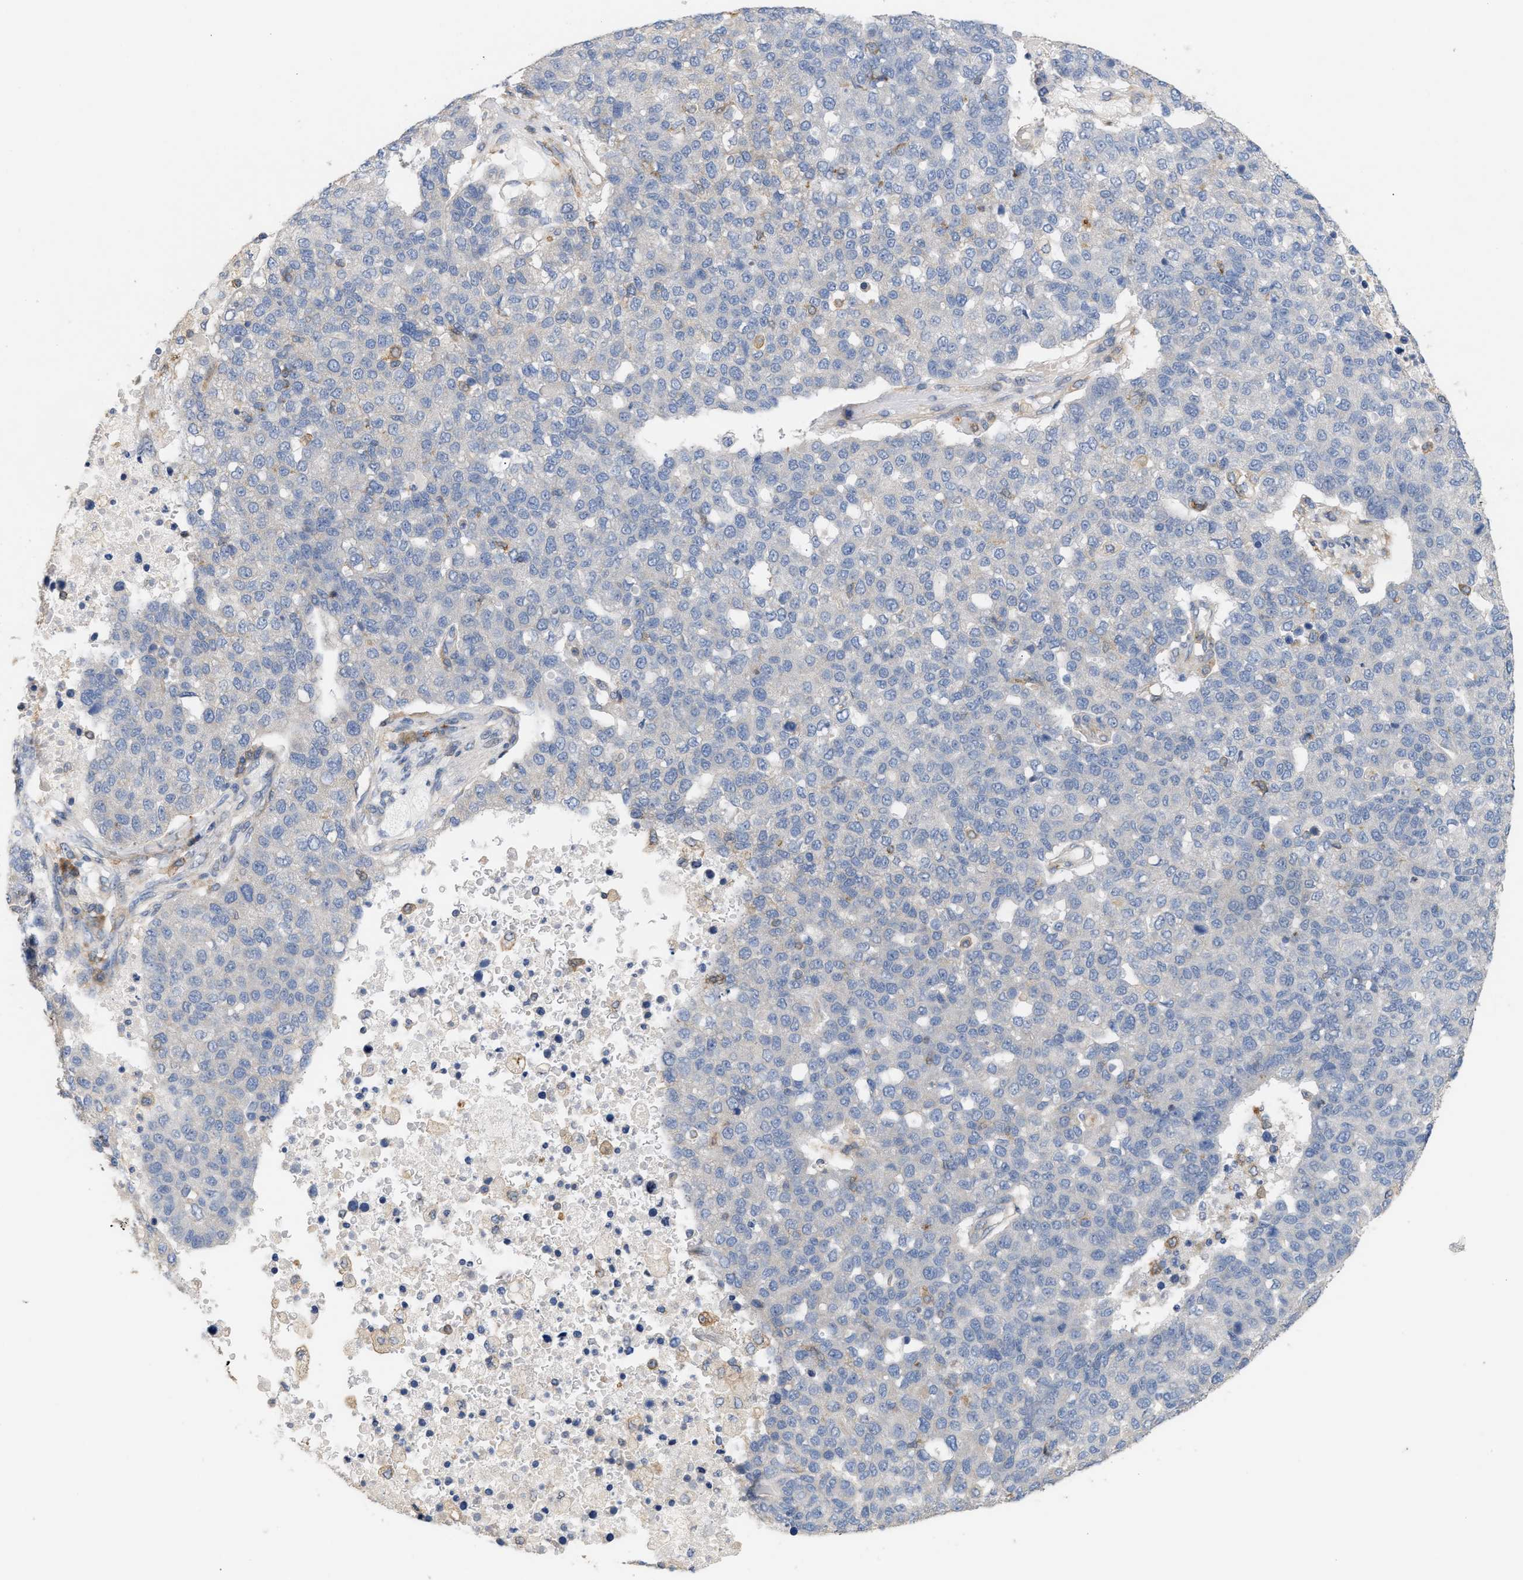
{"staining": {"intensity": "negative", "quantity": "none", "location": "none"}, "tissue": "pancreatic cancer", "cell_type": "Tumor cells", "image_type": "cancer", "snomed": [{"axis": "morphology", "description": "Adenocarcinoma, NOS"}, {"axis": "topography", "description": "Pancreas"}], "caption": "An immunohistochemistry histopathology image of pancreatic cancer is shown. There is no staining in tumor cells of pancreatic cancer. (DAB (3,3'-diaminobenzidine) immunohistochemistry (IHC), high magnification).", "gene": "DBNL", "patient": {"sex": "female", "age": 61}}